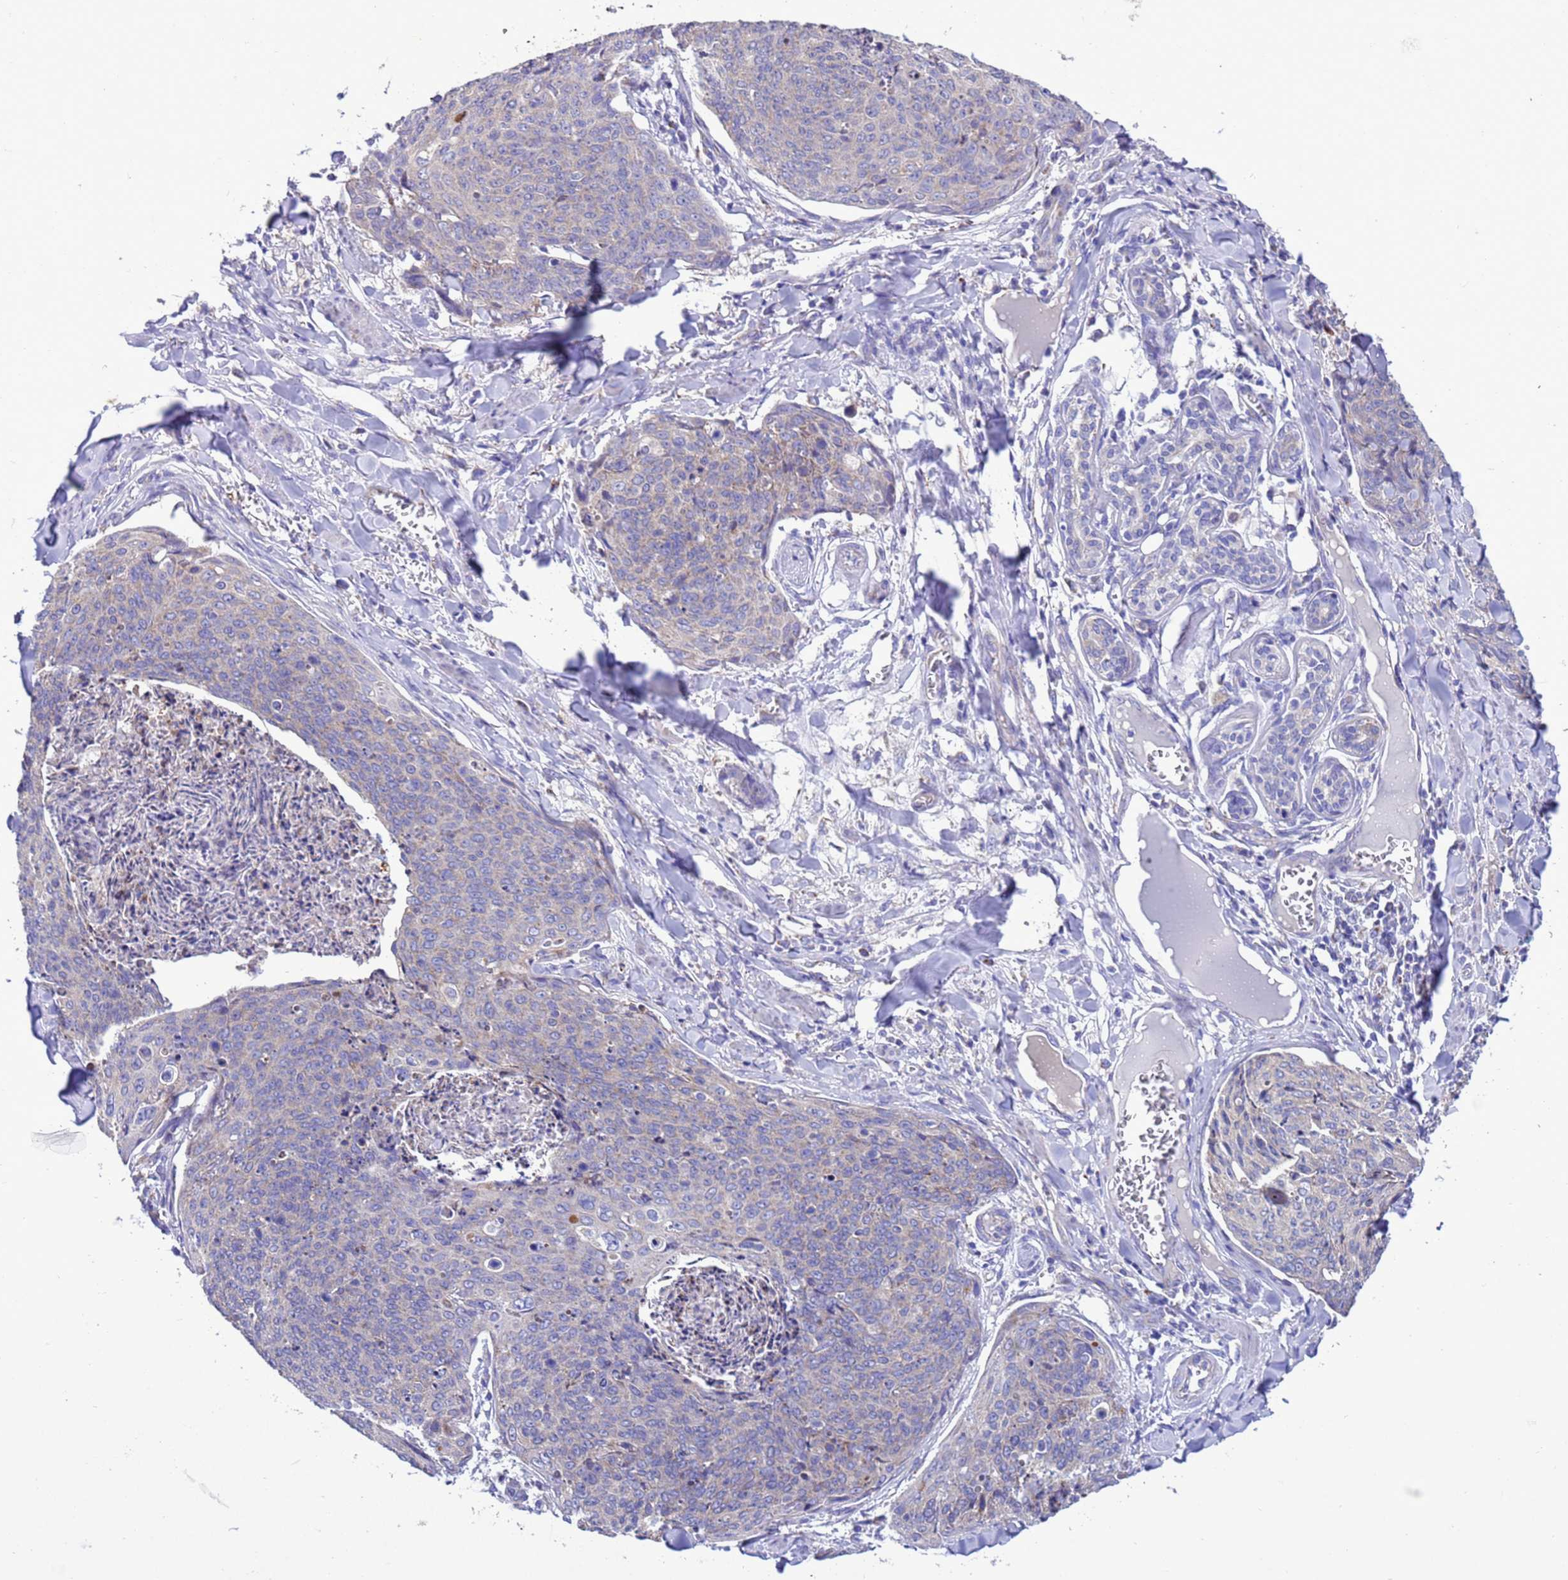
{"staining": {"intensity": "weak", "quantity": "<25%", "location": "cytoplasmic/membranous"}, "tissue": "skin cancer", "cell_type": "Tumor cells", "image_type": "cancer", "snomed": [{"axis": "morphology", "description": "Squamous cell carcinoma, NOS"}, {"axis": "topography", "description": "Skin"}, {"axis": "topography", "description": "Vulva"}], "caption": "The IHC image has no significant positivity in tumor cells of skin cancer (squamous cell carcinoma) tissue.", "gene": "CCDC191", "patient": {"sex": "female", "age": 85}}